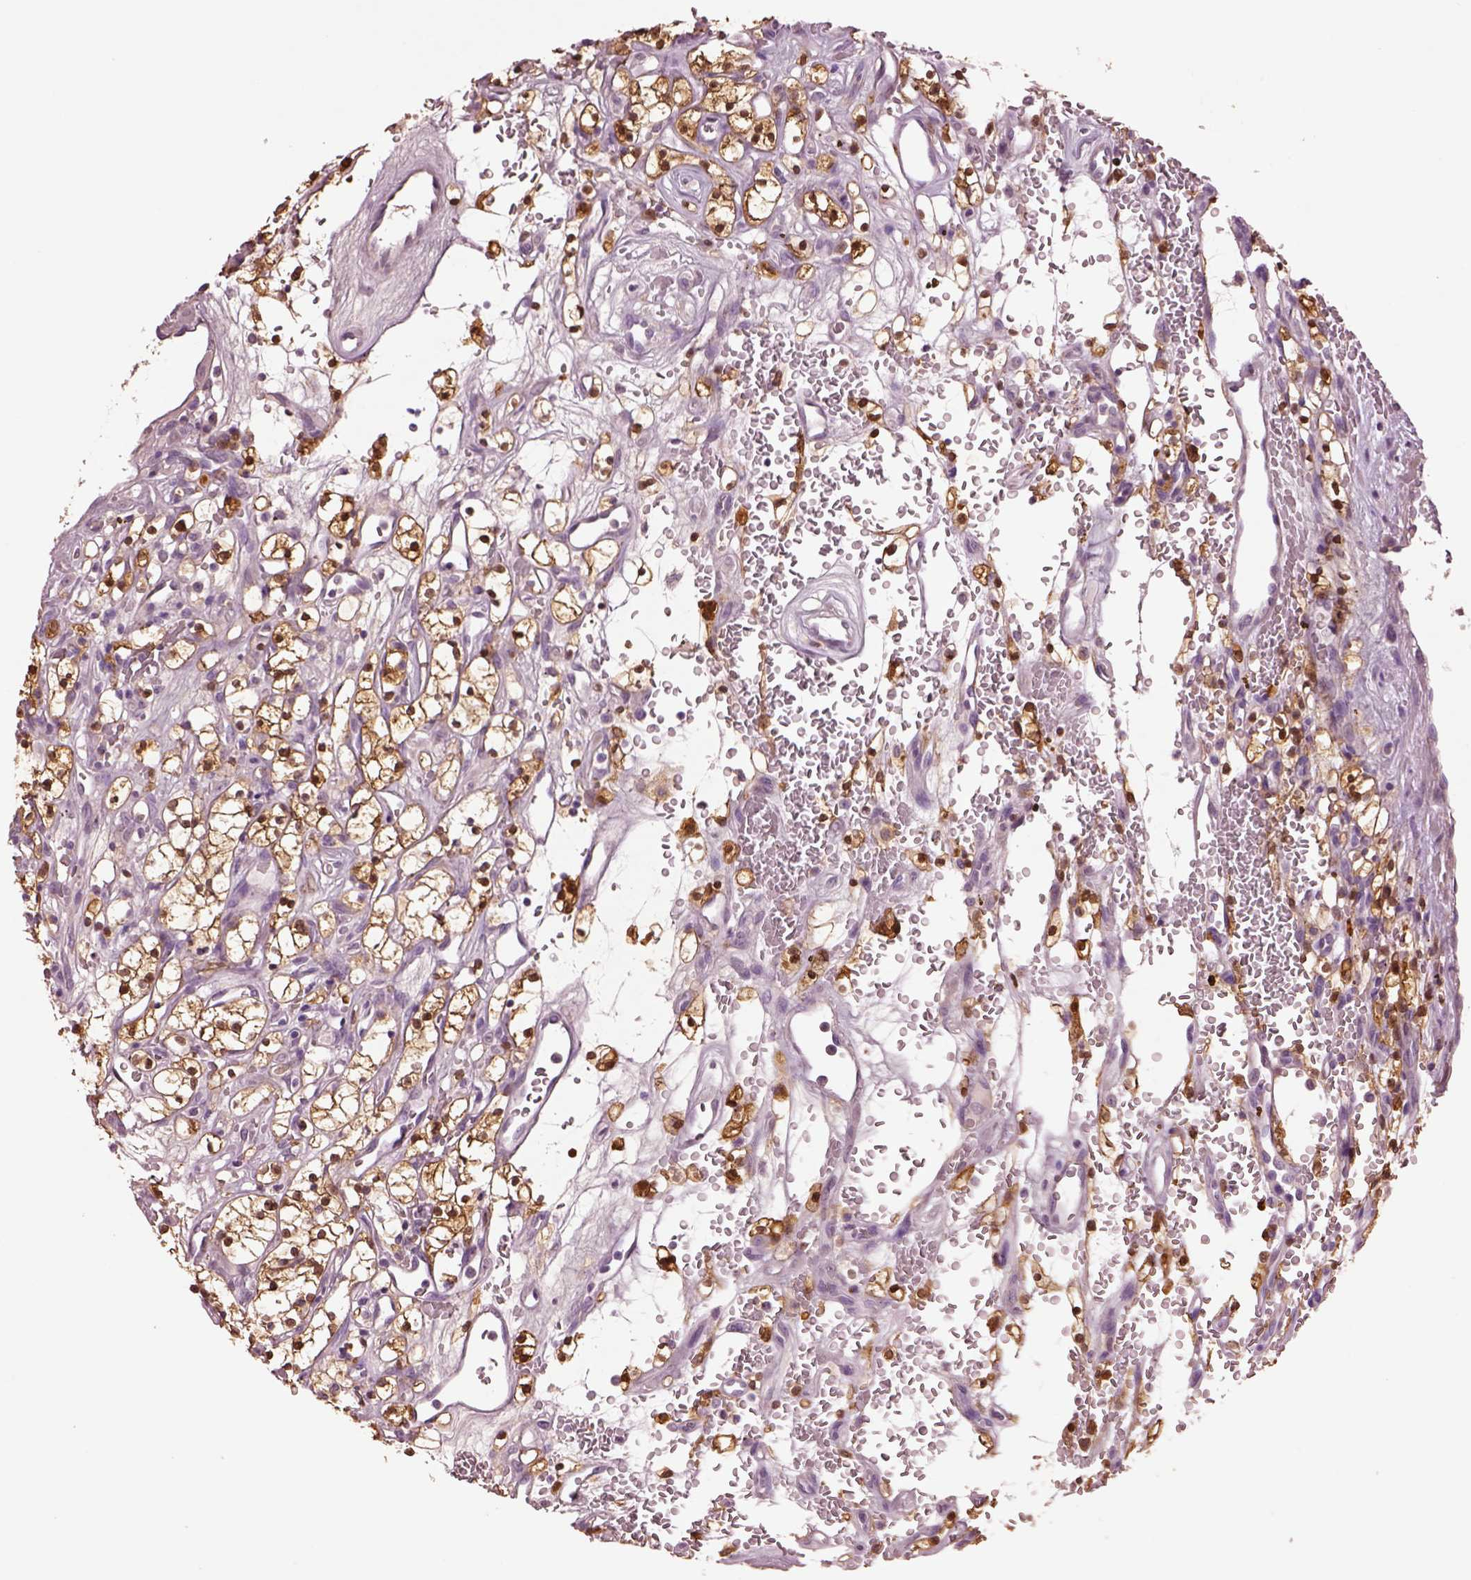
{"staining": {"intensity": "strong", "quantity": ">75%", "location": "cytoplasmic/membranous,nuclear"}, "tissue": "renal cancer", "cell_type": "Tumor cells", "image_type": "cancer", "snomed": [{"axis": "morphology", "description": "Adenocarcinoma, NOS"}, {"axis": "topography", "description": "Kidney"}], "caption": "An image showing strong cytoplasmic/membranous and nuclear positivity in approximately >75% of tumor cells in renal cancer, as visualized by brown immunohistochemical staining.", "gene": "CLPSL1", "patient": {"sex": "female", "age": 64}}